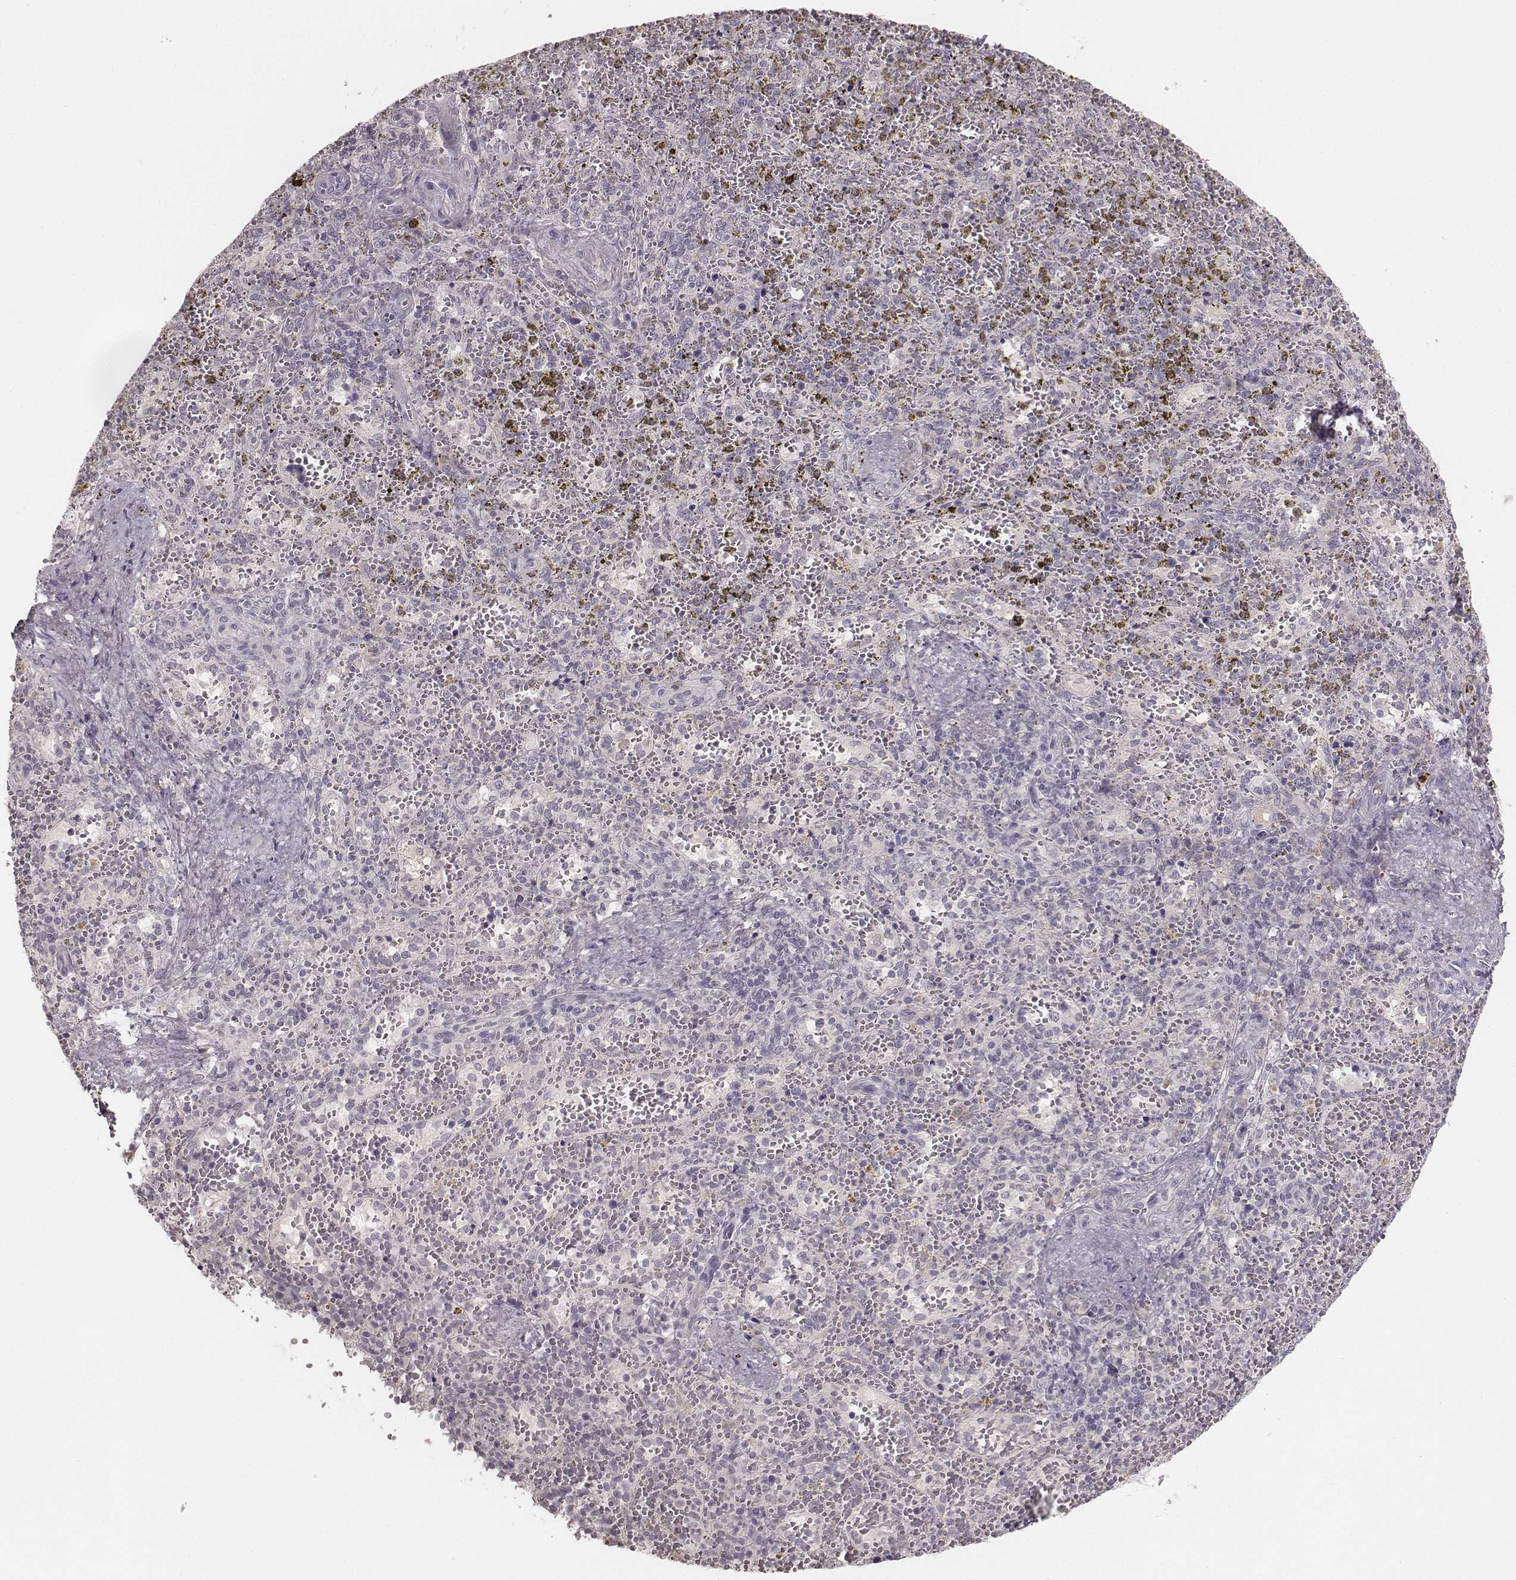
{"staining": {"intensity": "negative", "quantity": "none", "location": "none"}, "tissue": "spleen", "cell_type": "Cells in red pulp", "image_type": "normal", "snomed": [{"axis": "morphology", "description": "Normal tissue, NOS"}, {"axis": "topography", "description": "Spleen"}], "caption": "The micrograph displays no staining of cells in red pulp in normal spleen.", "gene": "LY6K", "patient": {"sex": "female", "age": 50}}